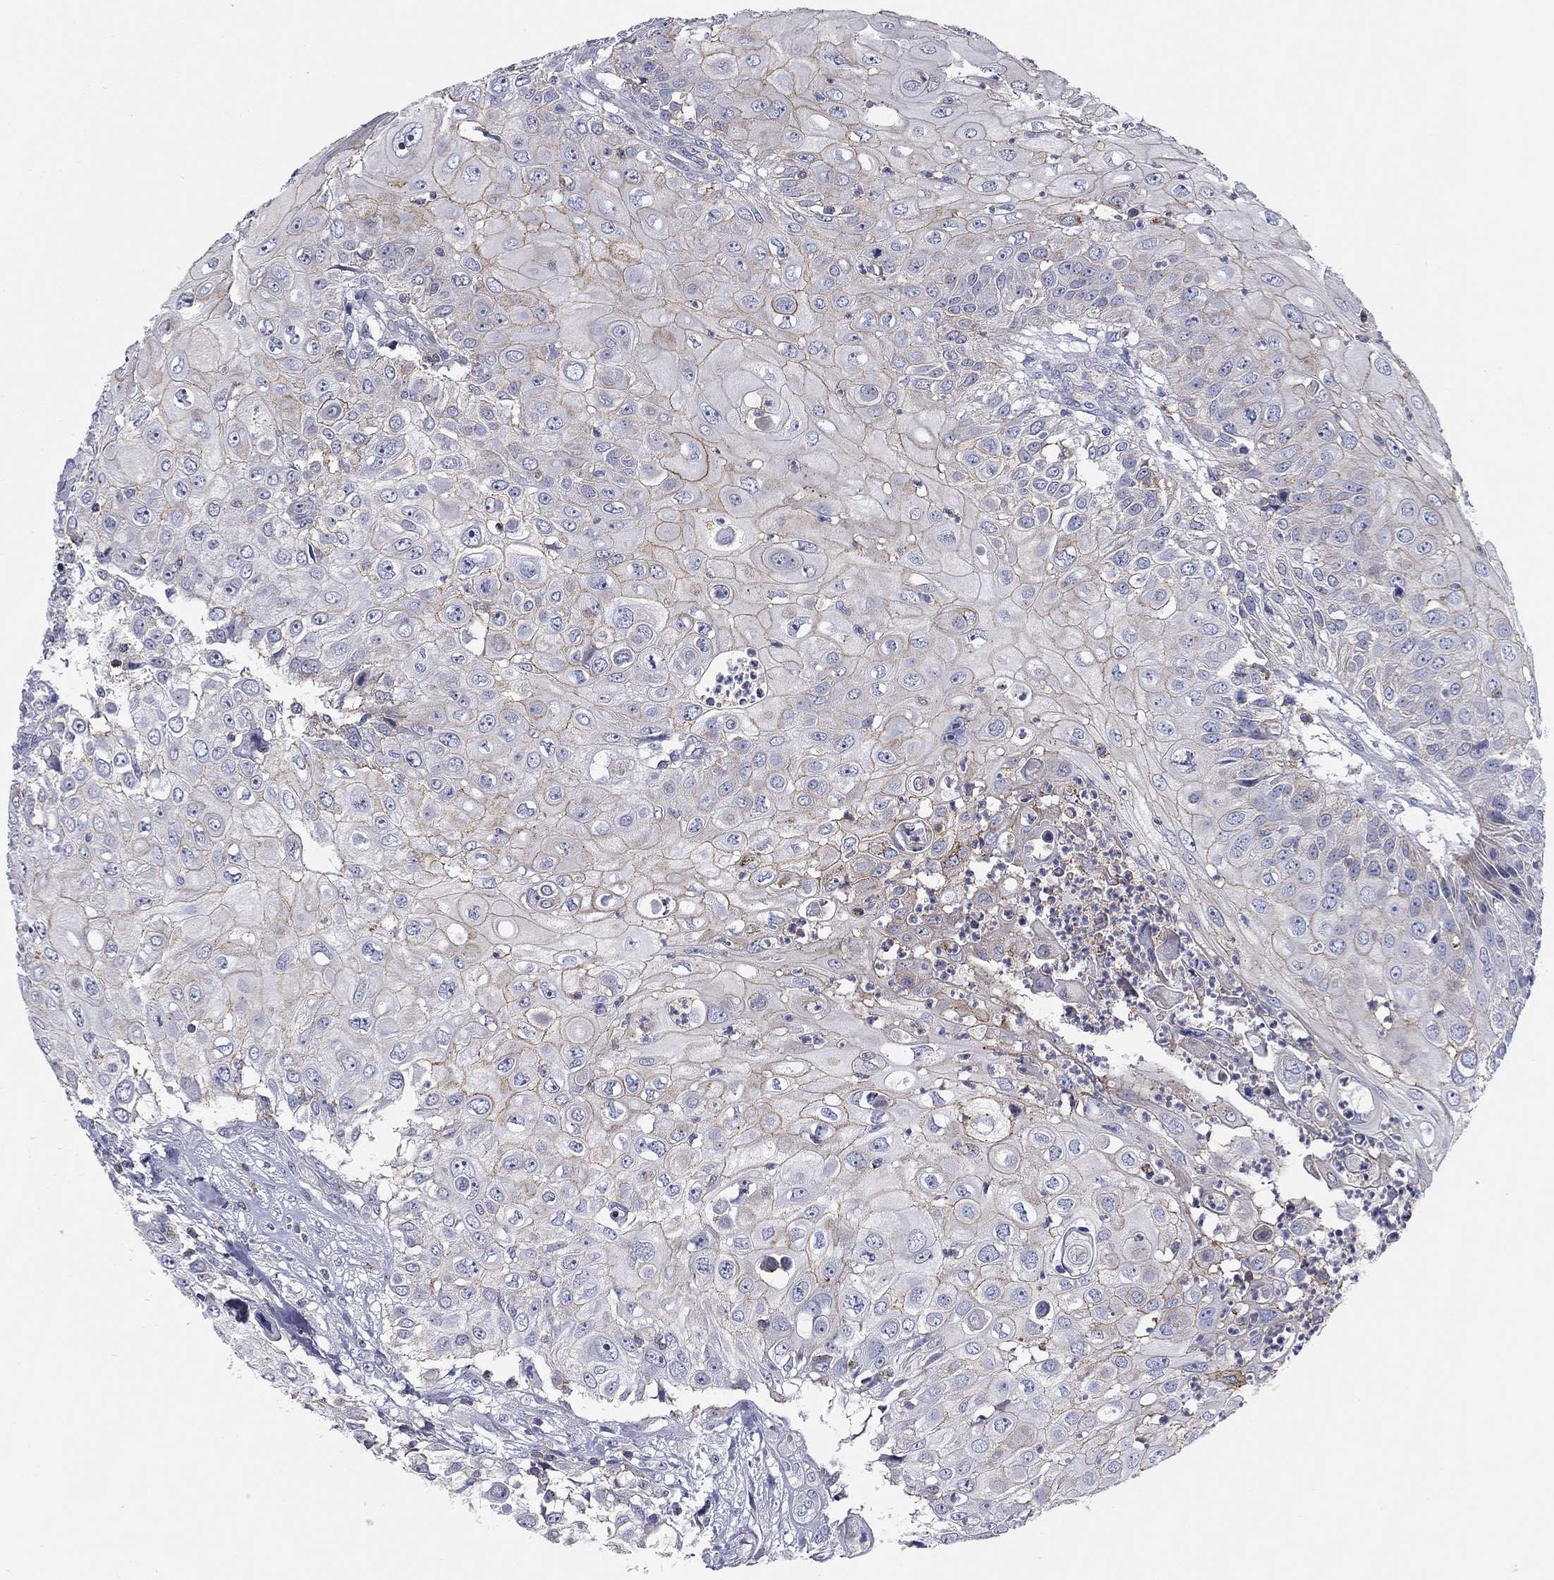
{"staining": {"intensity": "moderate", "quantity": "<25%", "location": "cytoplasmic/membranous"}, "tissue": "urothelial cancer", "cell_type": "Tumor cells", "image_type": "cancer", "snomed": [{"axis": "morphology", "description": "Urothelial carcinoma, High grade"}, {"axis": "topography", "description": "Urinary bladder"}], "caption": "DAB (3,3'-diaminobenzidine) immunohistochemical staining of urothelial carcinoma (high-grade) reveals moderate cytoplasmic/membranous protein staining in about <25% of tumor cells. The staining was performed using DAB, with brown indicating positive protein expression. Nuclei are stained blue with hematoxylin.", "gene": "SIT1", "patient": {"sex": "female", "age": 79}}